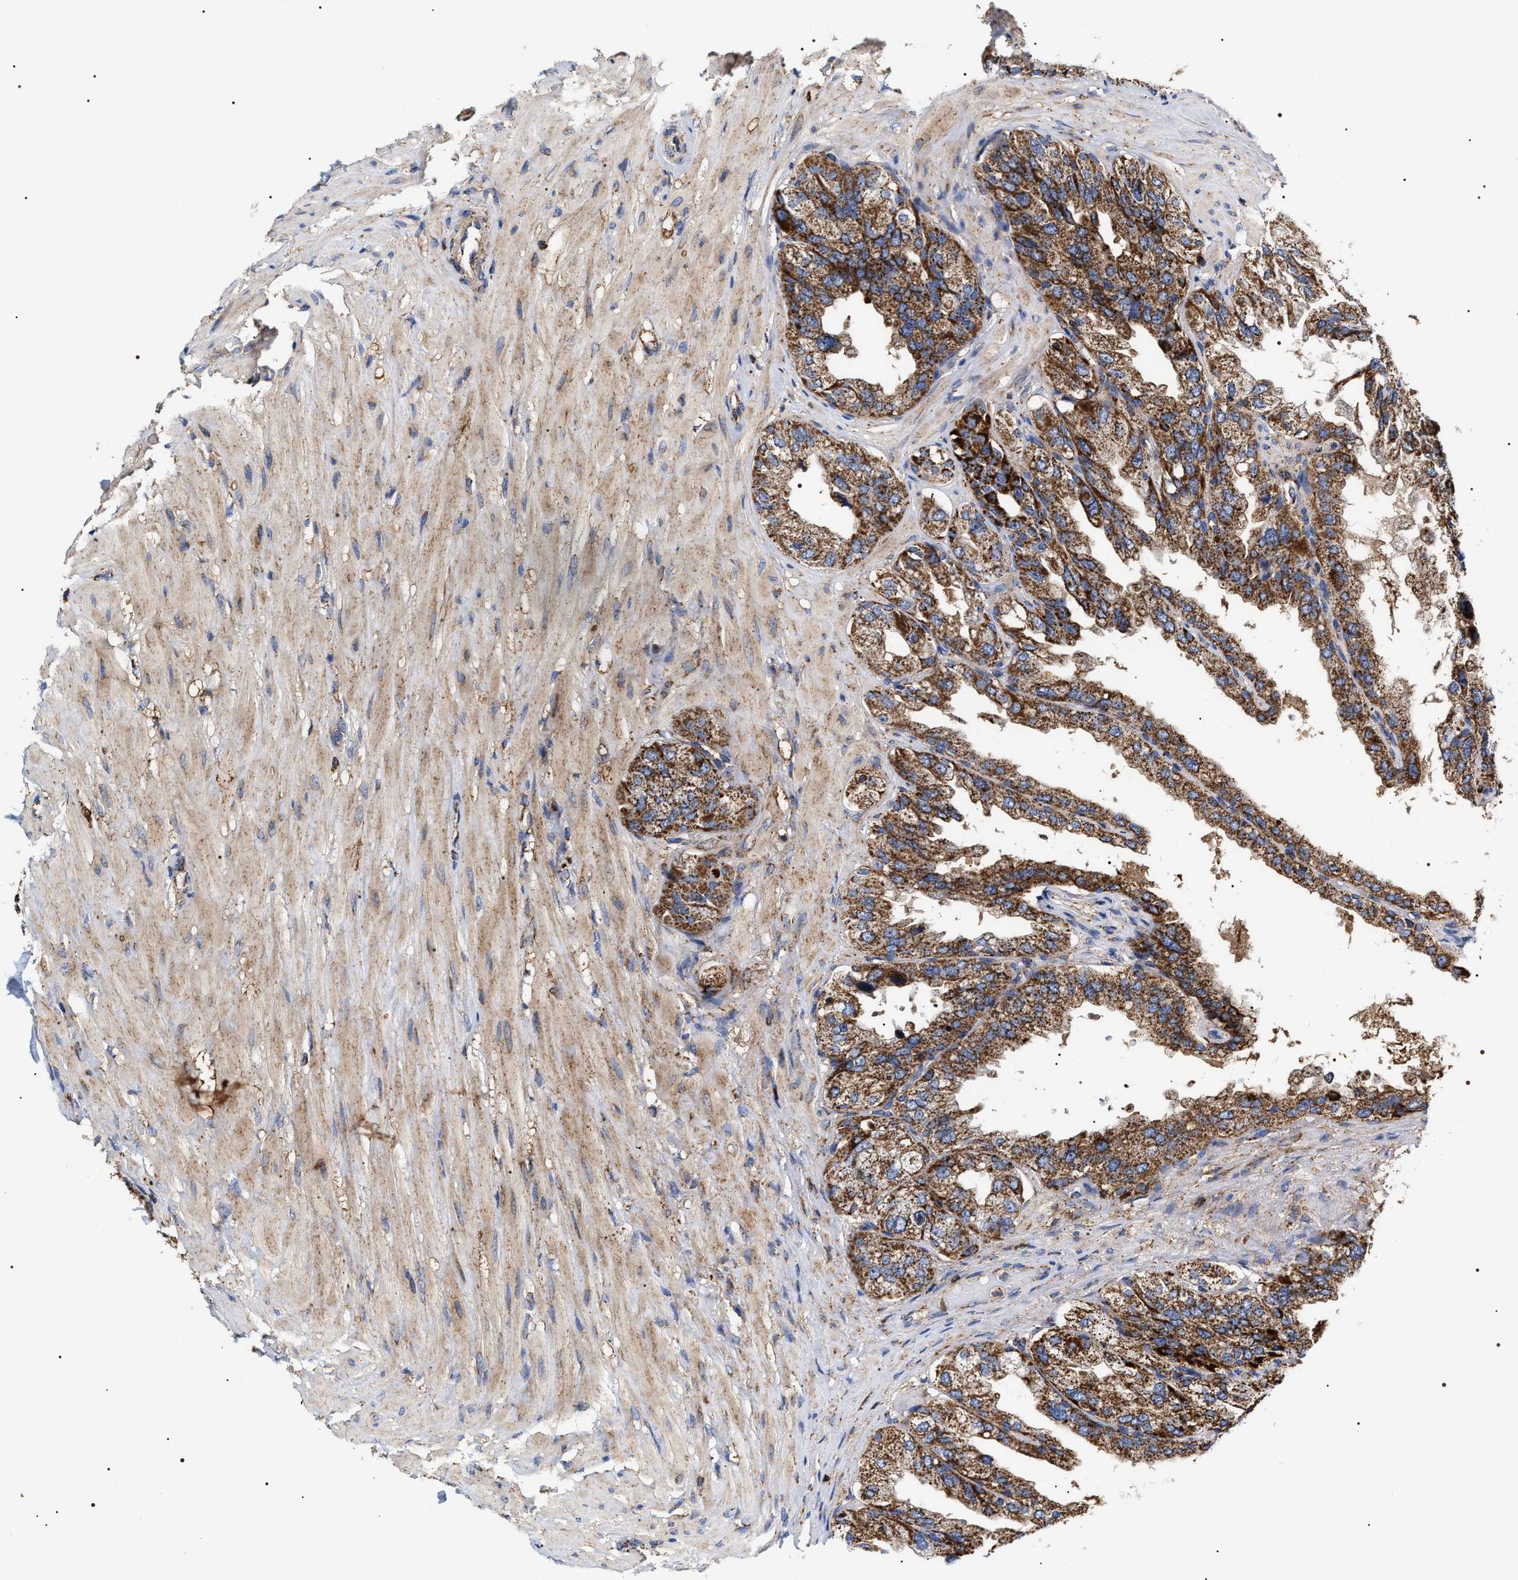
{"staining": {"intensity": "strong", "quantity": ">75%", "location": "cytoplasmic/membranous"}, "tissue": "seminal vesicle", "cell_type": "Glandular cells", "image_type": "normal", "snomed": [{"axis": "morphology", "description": "Normal tissue, NOS"}, {"axis": "topography", "description": "Seminal veicle"}], "caption": "Glandular cells demonstrate strong cytoplasmic/membranous expression in about >75% of cells in benign seminal vesicle.", "gene": "COG5", "patient": {"sex": "male", "age": 68}}